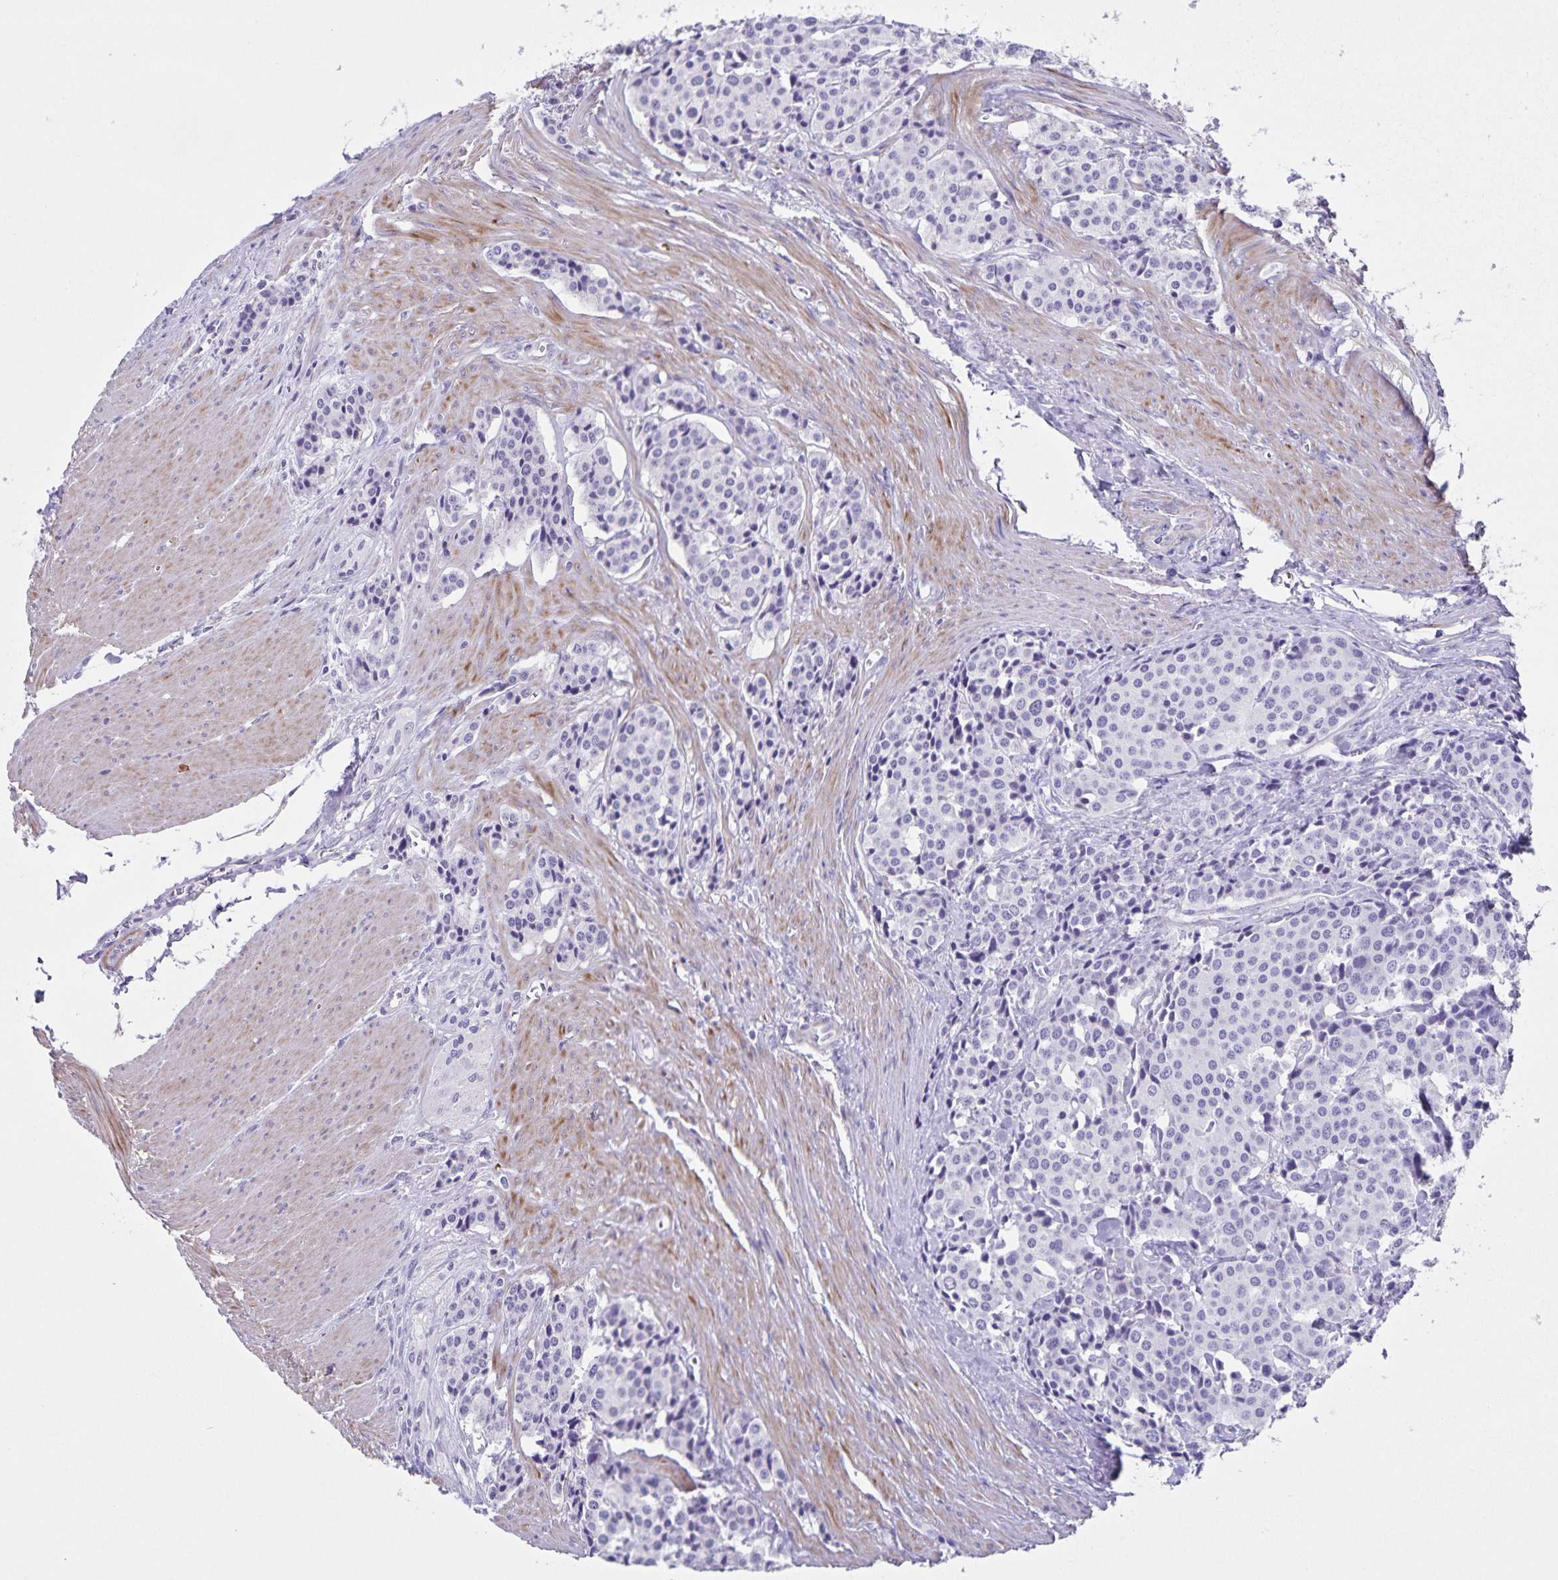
{"staining": {"intensity": "negative", "quantity": "none", "location": "none"}, "tissue": "carcinoid", "cell_type": "Tumor cells", "image_type": "cancer", "snomed": [{"axis": "morphology", "description": "Carcinoid, malignant, NOS"}, {"axis": "topography", "description": "Small intestine"}], "caption": "A high-resolution image shows IHC staining of malignant carcinoid, which reveals no significant staining in tumor cells.", "gene": "C11orf42", "patient": {"sex": "male", "age": 73}}